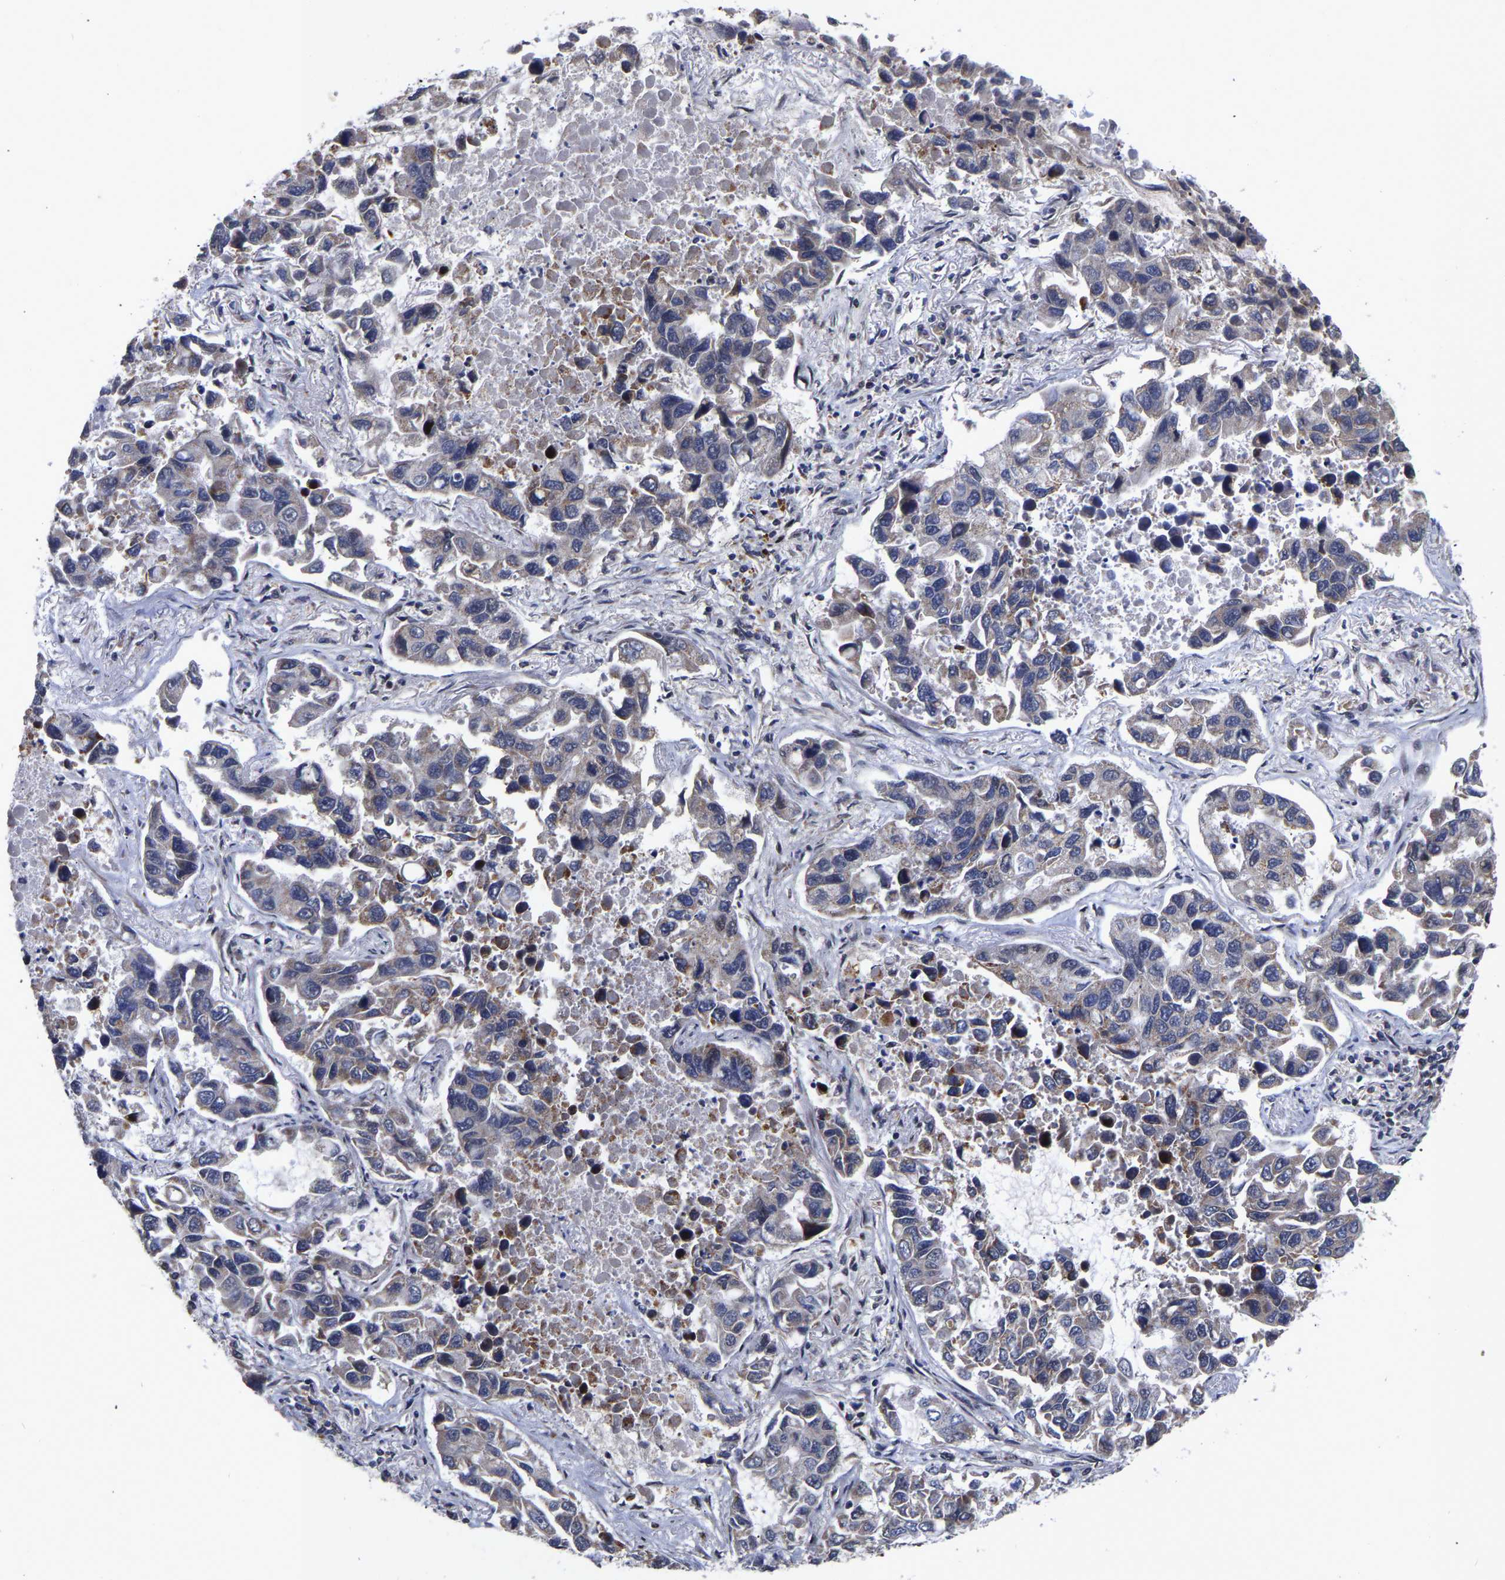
{"staining": {"intensity": "weak", "quantity": "25%-75%", "location": "cytoplasmic/membranous"}, "tissue": "lung cancer", "cell_type": "Tumor cells", "image_type": "cancer", "snomed": [{"axis": "morphology", "description": "Adenocarcinoma, NOS"}, {"axis": "topography", "description": "Lung"}], "caption": "IHC (DAB) staining of human adenocarcinoma (lung) shows weak cytoplasmic/membranous protein staining in approximately 25%-75% of tumor cells.", "gene": "JUNB", "patient": {"sex": "male", "age": 64}}